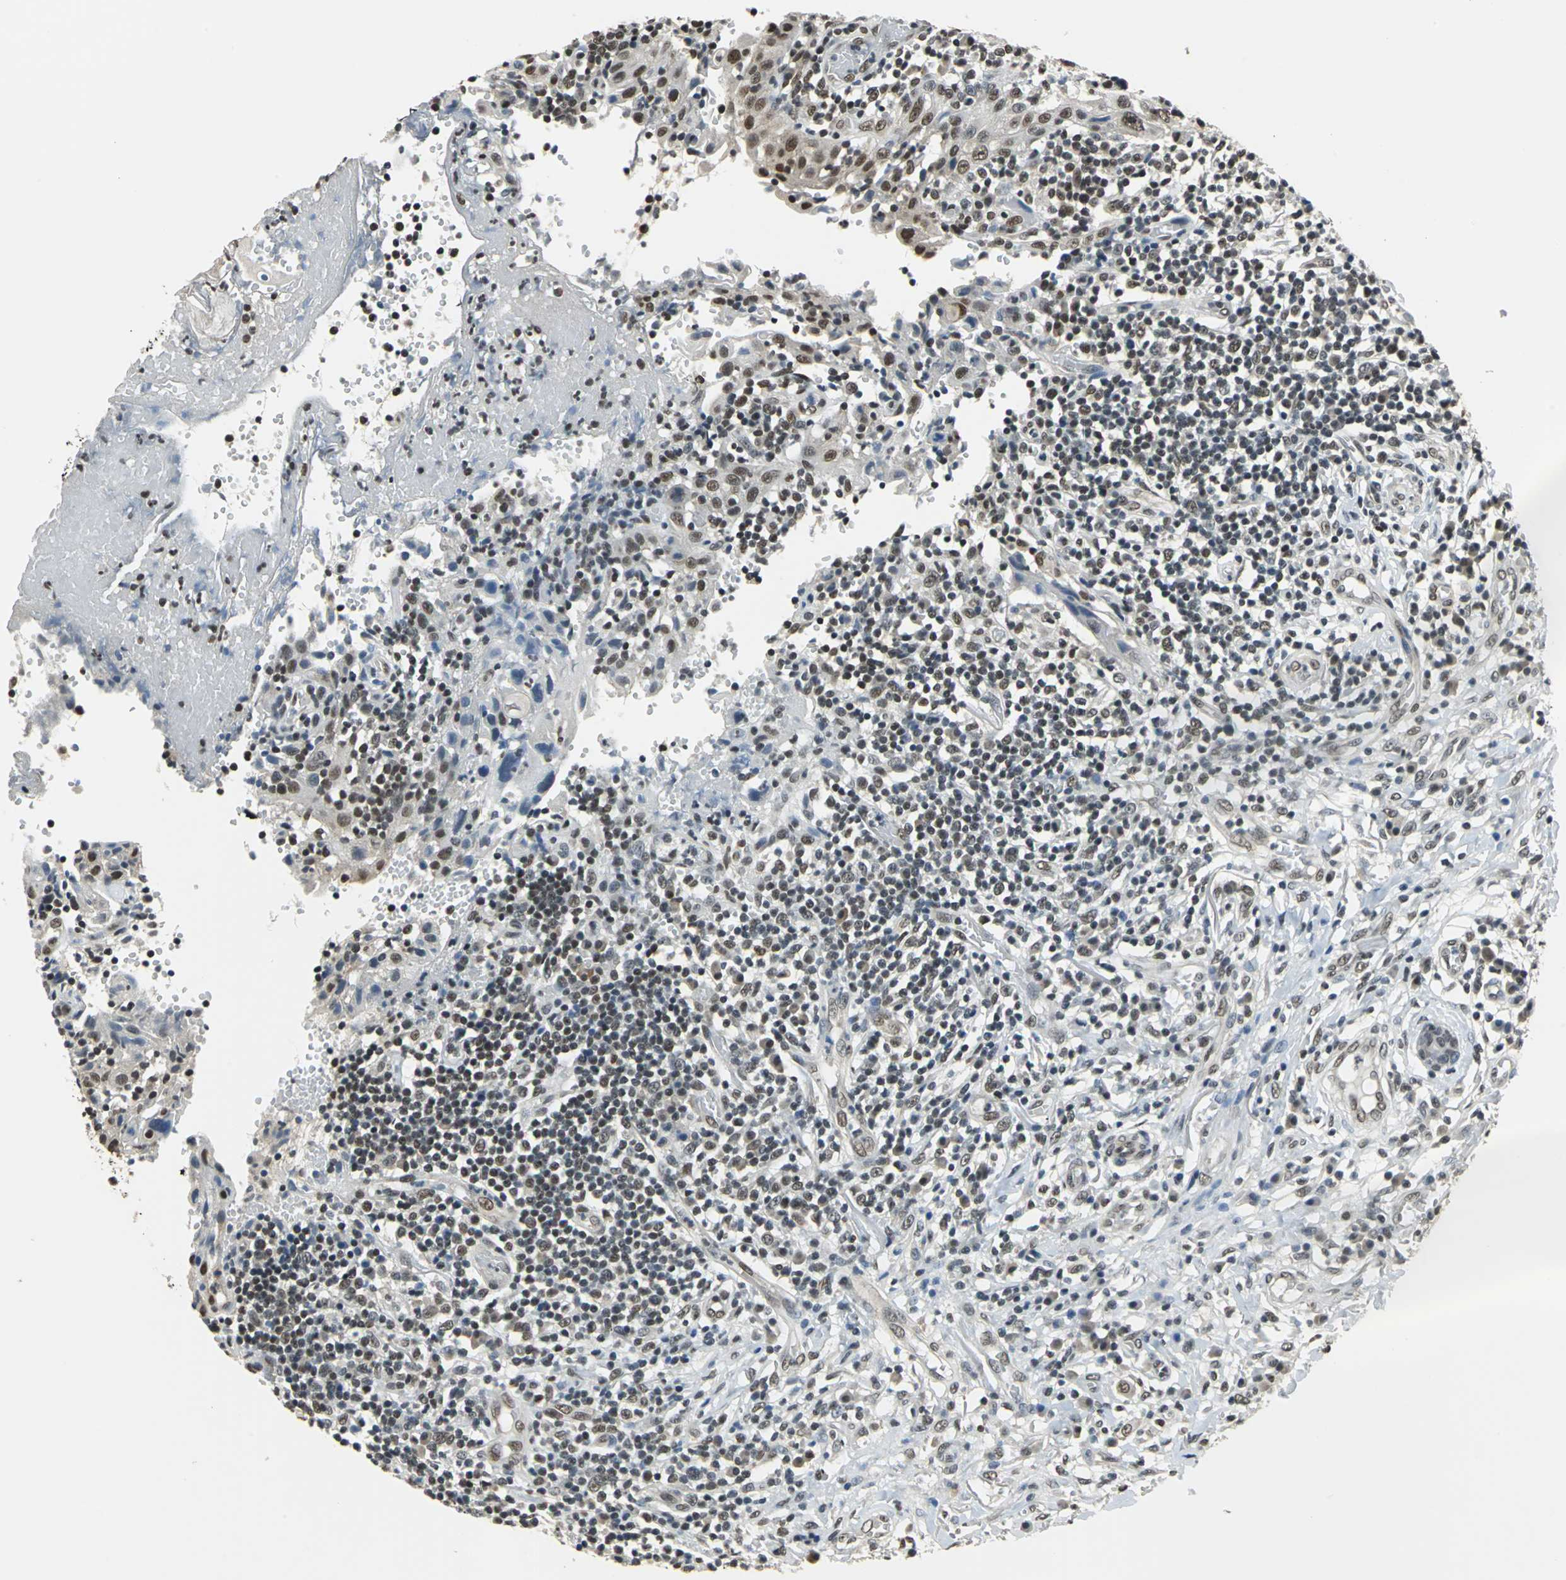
{"staining": {"intensity": "moderate", "quantity": ">75%", "location": "nuclear"}, "tissue": "thyroid cancer", "cell_type": "Tumor cells", "image_type": "cancer", "snomed": [{"axis": "morphology", "description": "Carcinoma, NOS"}, {"axis": "topography", "description": "Thyroid gland"}], "caption": "Moderate nuclear positivity is seen in approximately >75% of tumor cells in carcinoma (thyroid).", "gene": "RBM14", "patient": {"sex": "female", "age": 77}}